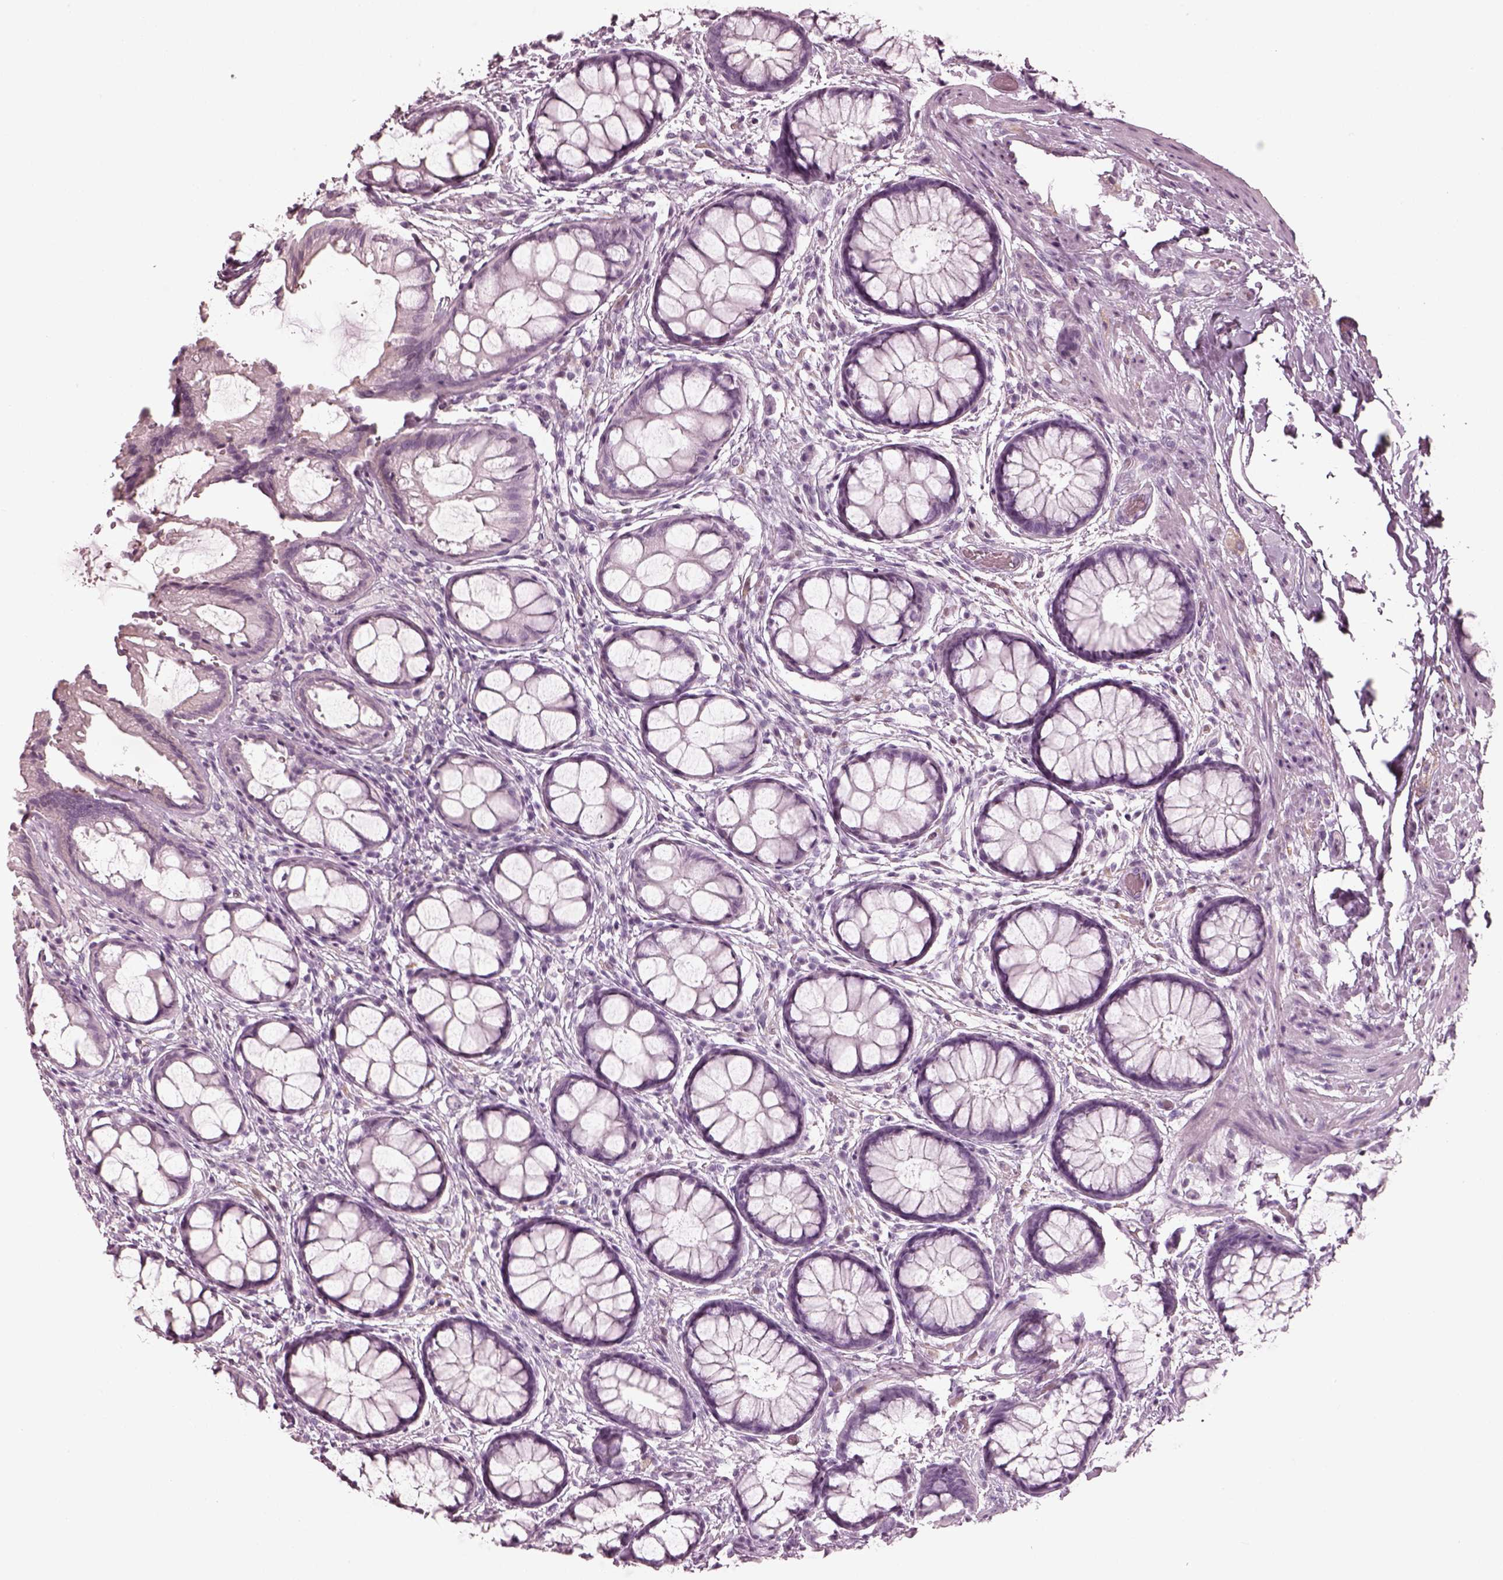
{"staining": {"intensity": "negative", "quantity": "none", "location": "none"}, "tissue": "rectum", "cell_type": "Glandular cells", "image_type": "normal", "snomed": [{"axis": "morphology", "description": "Normal tissue, NOS"}, {"axis": "topography", "description": "Rectum"}], "caption": "IHC histopathology image of unremarkable rectum stained for a protein (brown), which reveals no expression in glandular cells. (Brightfield microscopy of DAB (3,3'-diaminobenzidine) immunohistochemistry (IHC) at high magnification).", "gene": "ENSG00000289258", "patient": {"sex": "female", "age": 62}}